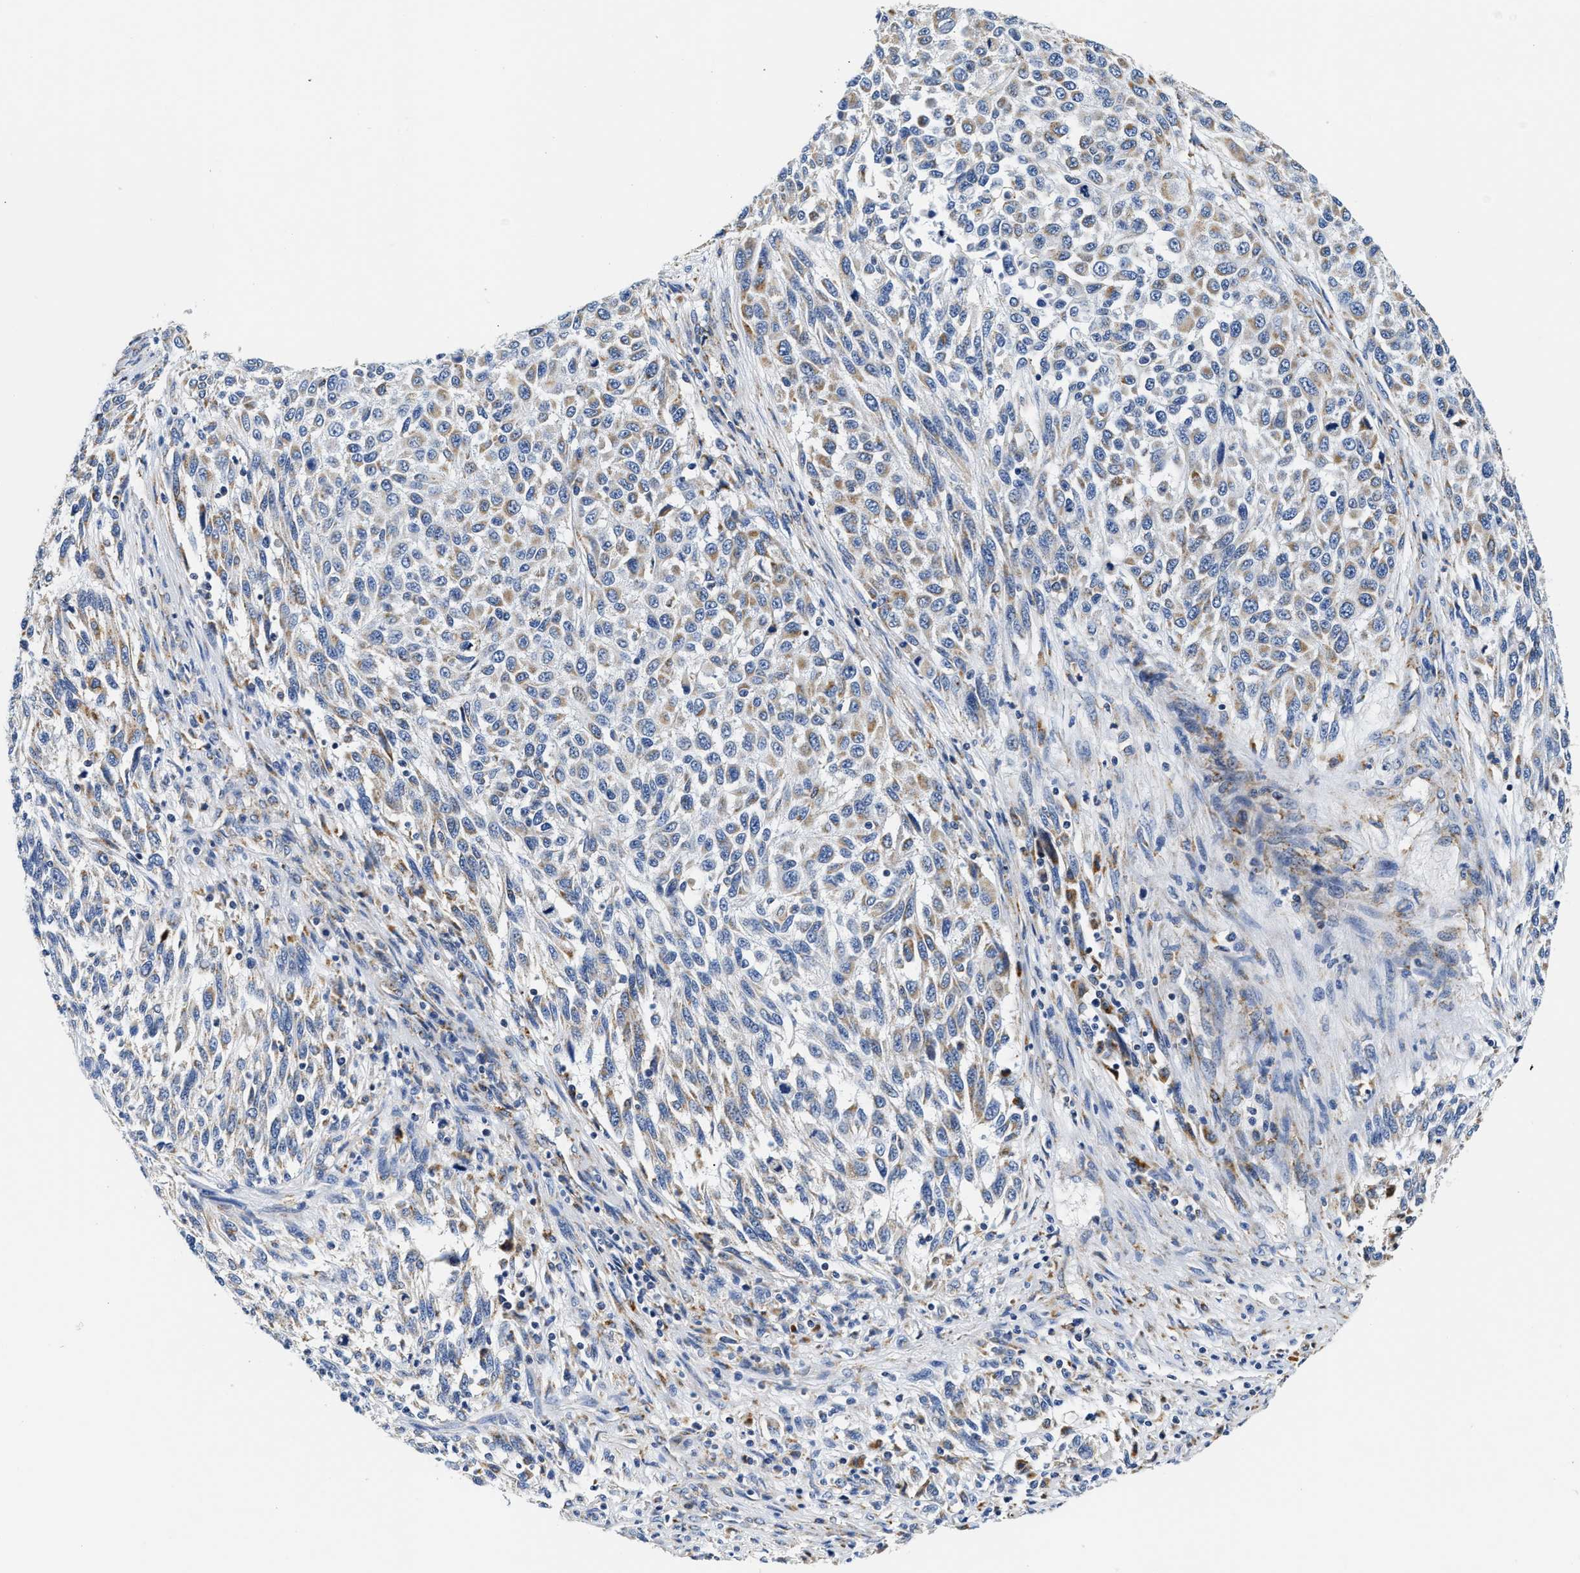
{"staining": {"intensity": "weak", "quantity": "25%-75%", "location": "cytoplasmic/membranous"}, "tissue": "melanoma", "cell_type": "Tumor cells", "image_type": "cancer", "snomed": [{"axis": "morphology", "description": "Malignant melanoma, Metastatic site"}, {"axis": "topography", "description": "Lymph node"}], "caption": "Weak cytoplasmic/membranous positivity for a protein is seen in approximately 25%-75% of tumor cells of malignant melanoma (metastatic site) using immunohistochemistry (IHC).", "gene": "ACADVL", "patient": {"sex": "male", "age": 61}}